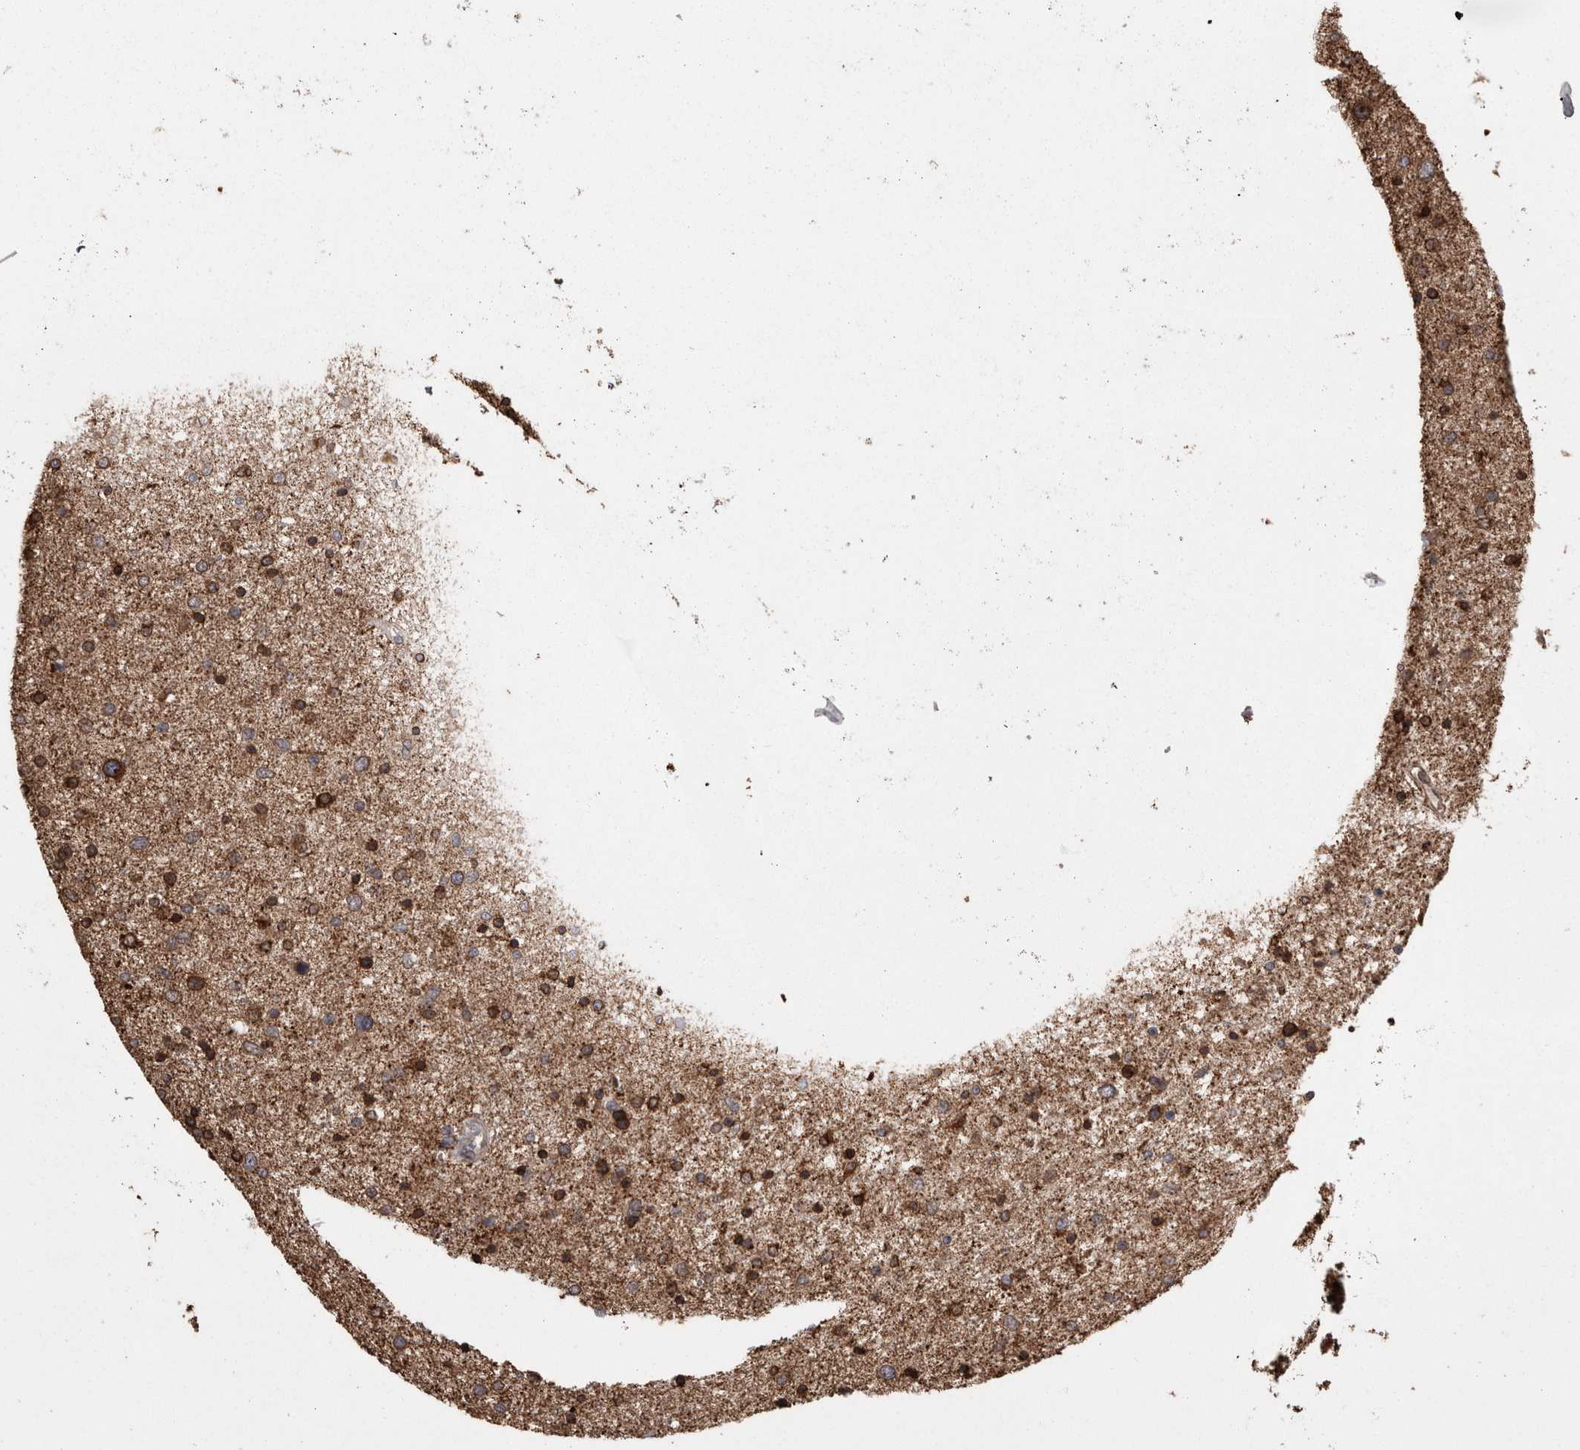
{"staining": {"intensity": "strong", "quantity": "25%-75%", "location": "cytoplasmic/membranous"}, "tissue": "glioma", "cell_type": "Tumor cells", "image_type": "cancer", "snomed": [{"axis": "morphology", "description": "Glioma, malignant, Low grade"}, {"axis": "topography", "description": "Brain"}], "caption": "Glioma stained with DAB IHC exhibits high levels of strong cytoplasmic/membranous positivity in approximately 25%-75% of tumor cells.", "gene": "PON2", "patient": {"sex": "female", "age": 37}}